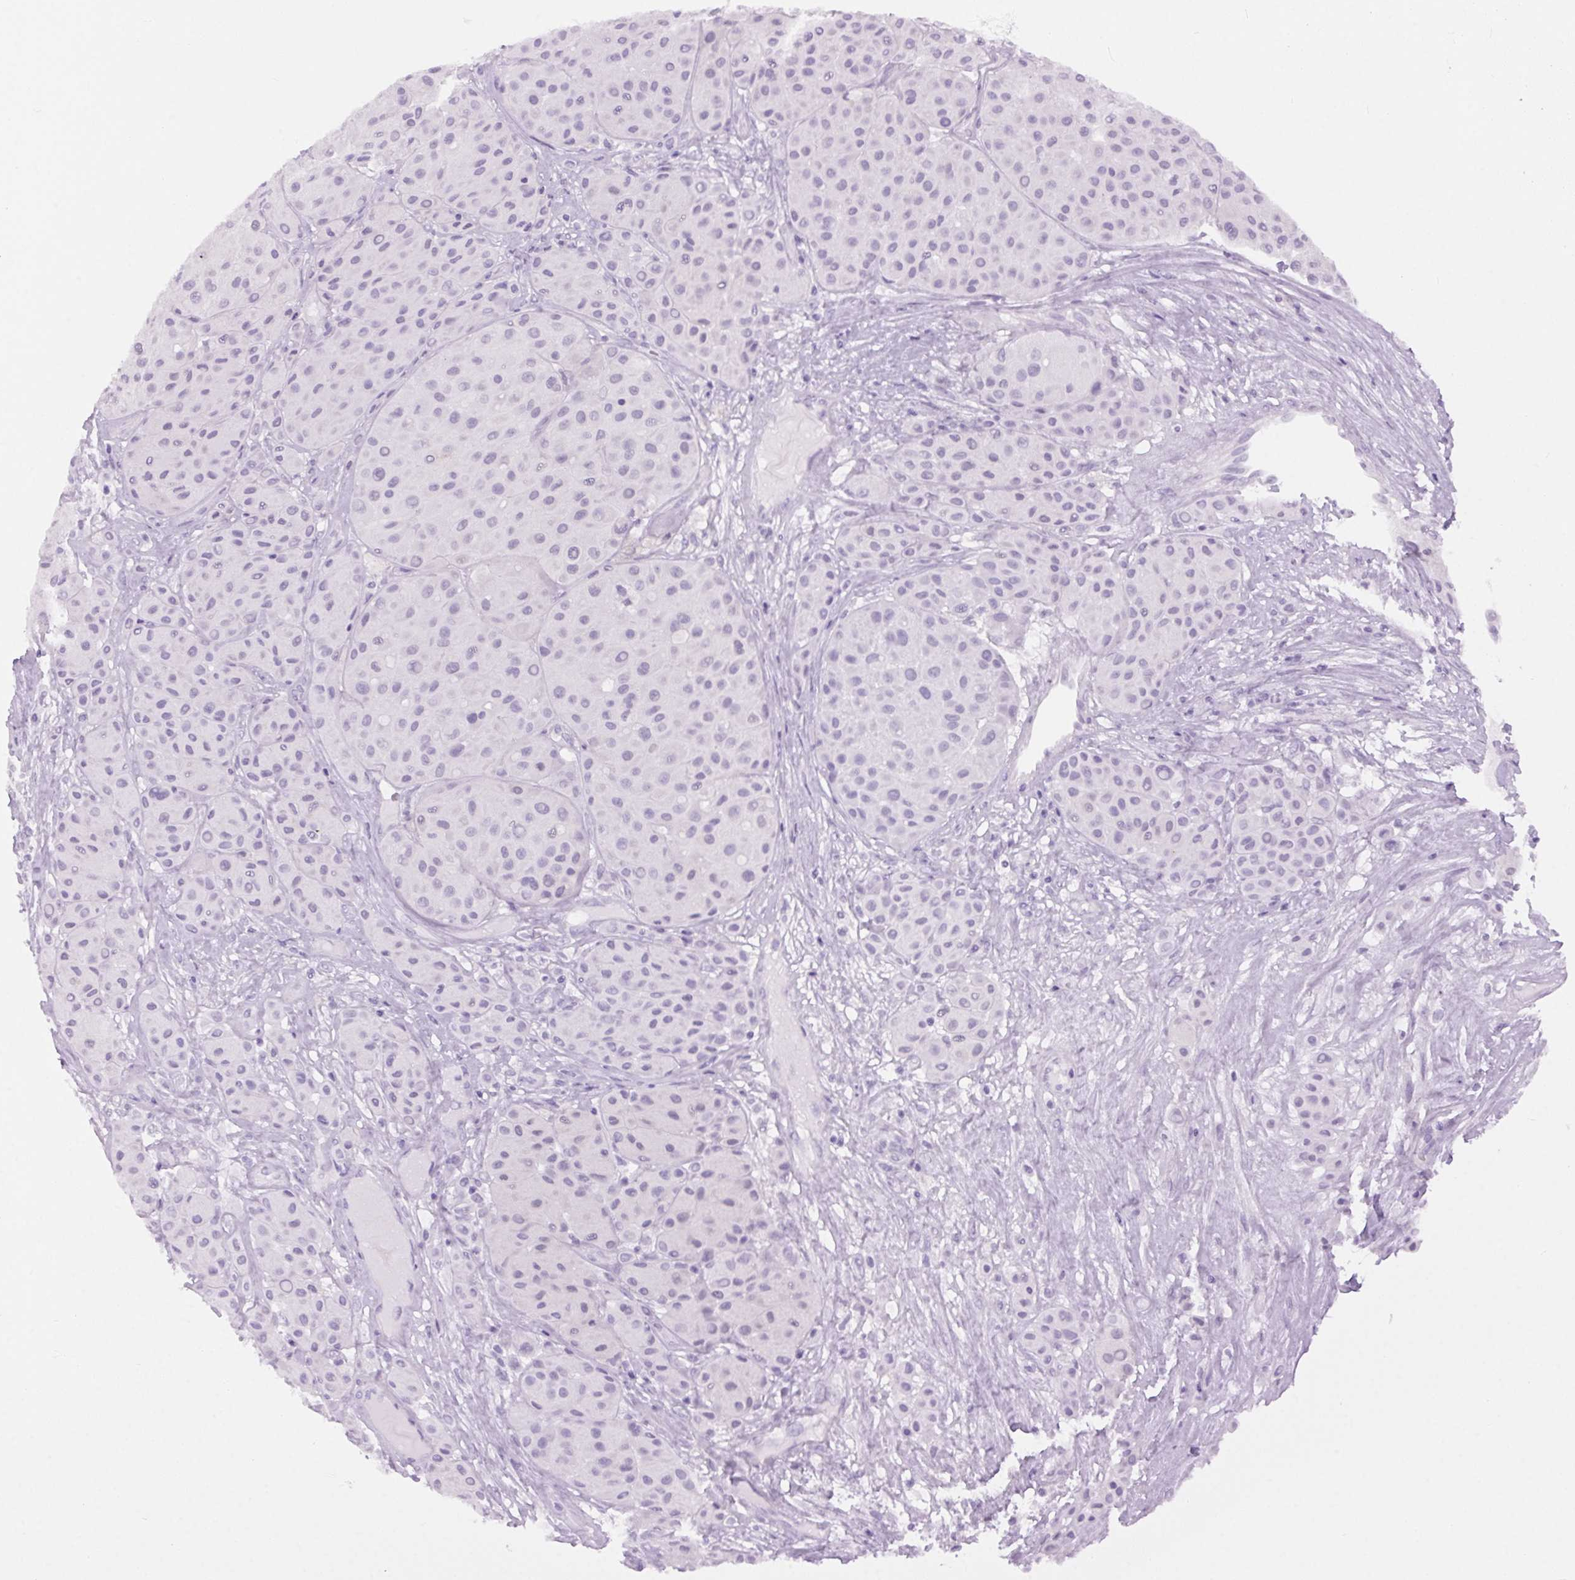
{"staining": {"intensity": "negative", "quantity": "none", "location": "none"}, "tissue": "melanoma", "cell_type": "Tumor cells", "image_type": "cancer", "snomed": [{"axis": "morphology", "description": "Malignant melanoma, Metastatic site"}, {"axis": "topography", "description": "Smooth muscle"}], "caption": "This is a histopathology image of immunohistochemistry staining of malignant melanoma (metastatic site), which shows no staining in tumor cells.", "gene": "BEND2", "patient": {"sex": "male", "age": 41}}